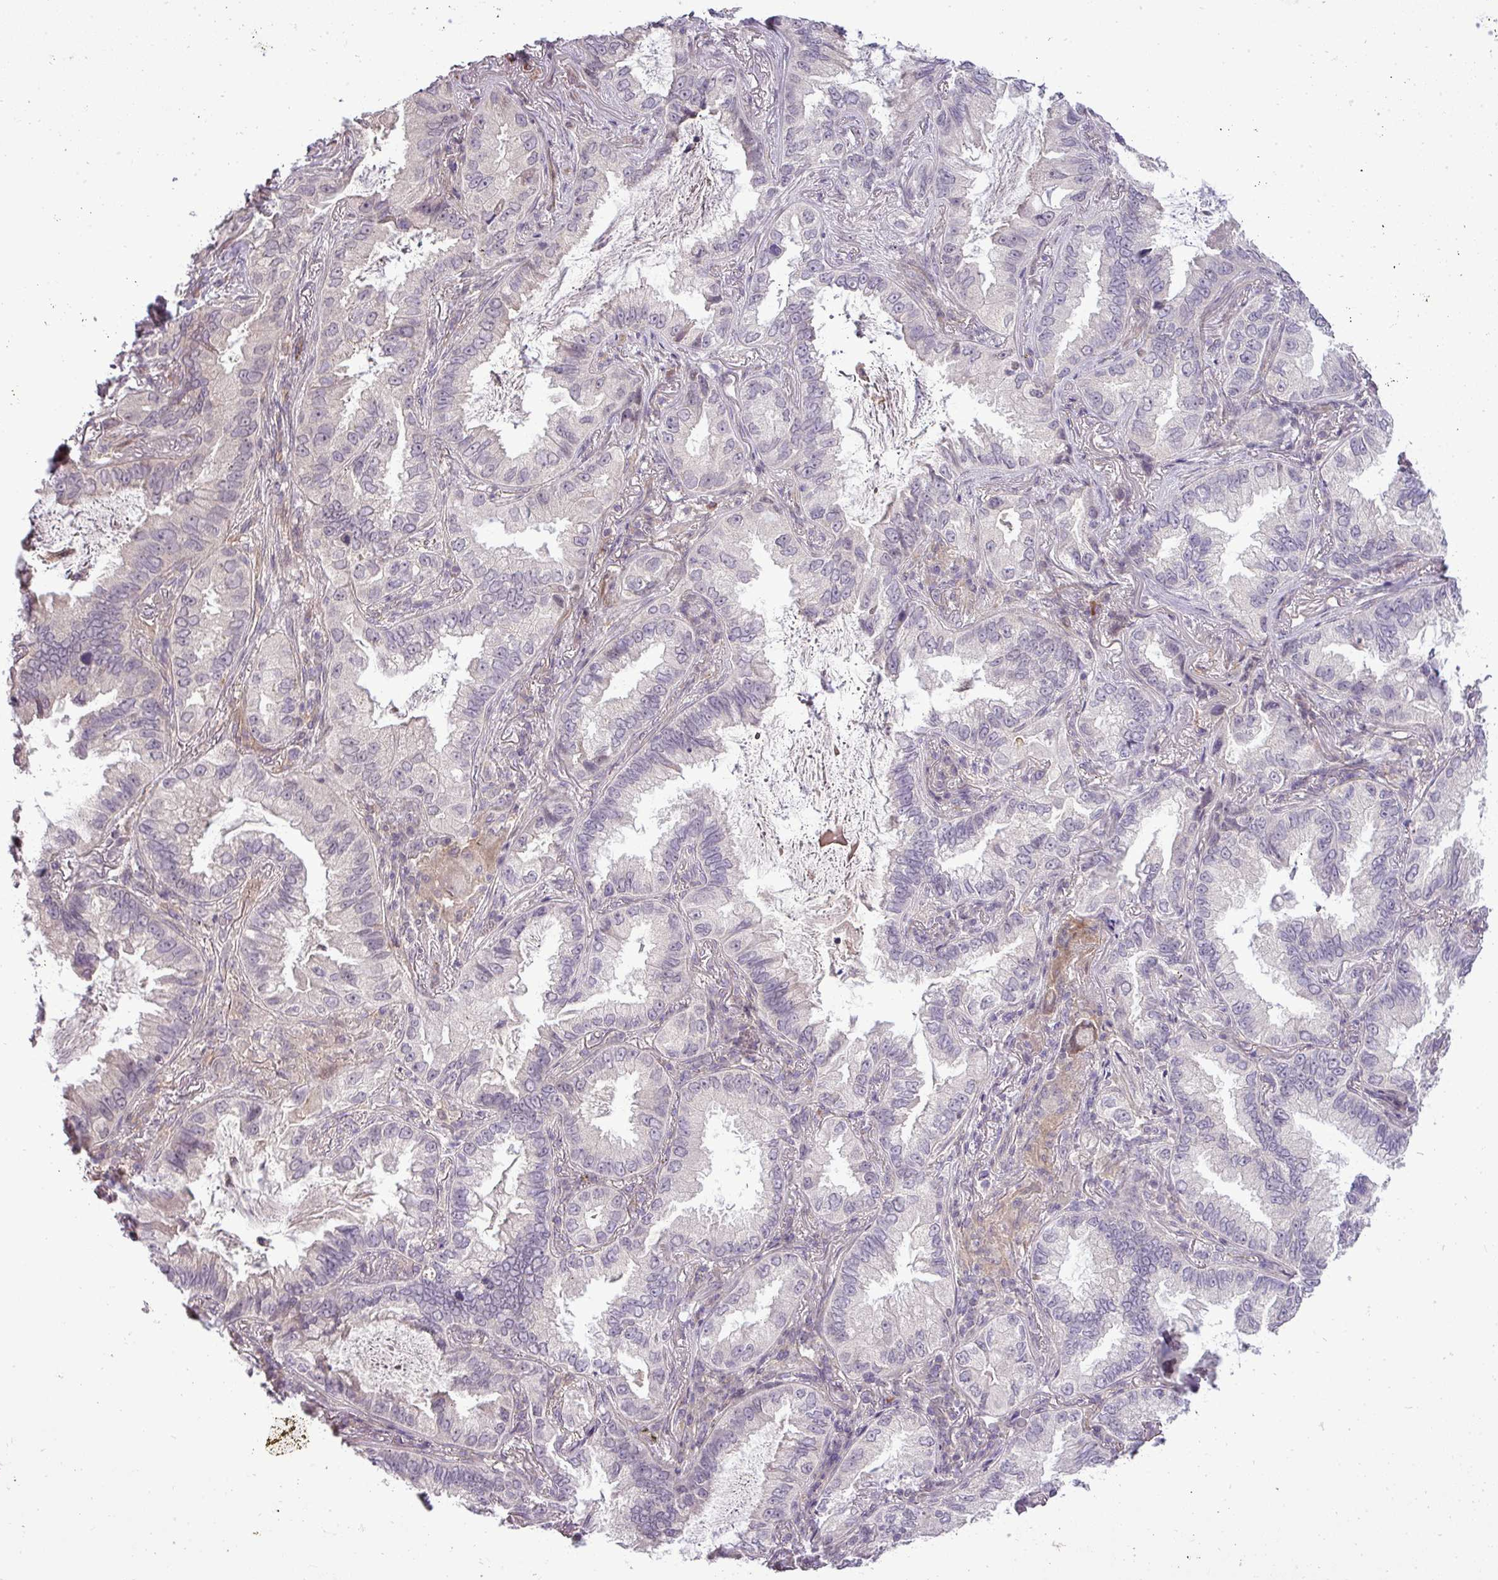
{"staining": {"intensity": "negative", "quantity": "none", "location": "none"}, "tissue": "lung cancer", "cell_type": "Tumor cells", "image_type": "cancer", "snomed": [{"axis": "morphology", "description": "Adenocarcinoma, NOS"}, {"axis": "topography", "description": "Lung"}], "caption": "This is an IHC image of human adenocarcinoma (lung). There is no staining in tumor cells.", "gene": "PDRG1", "patient": {"sex": "female", "age": 69}}